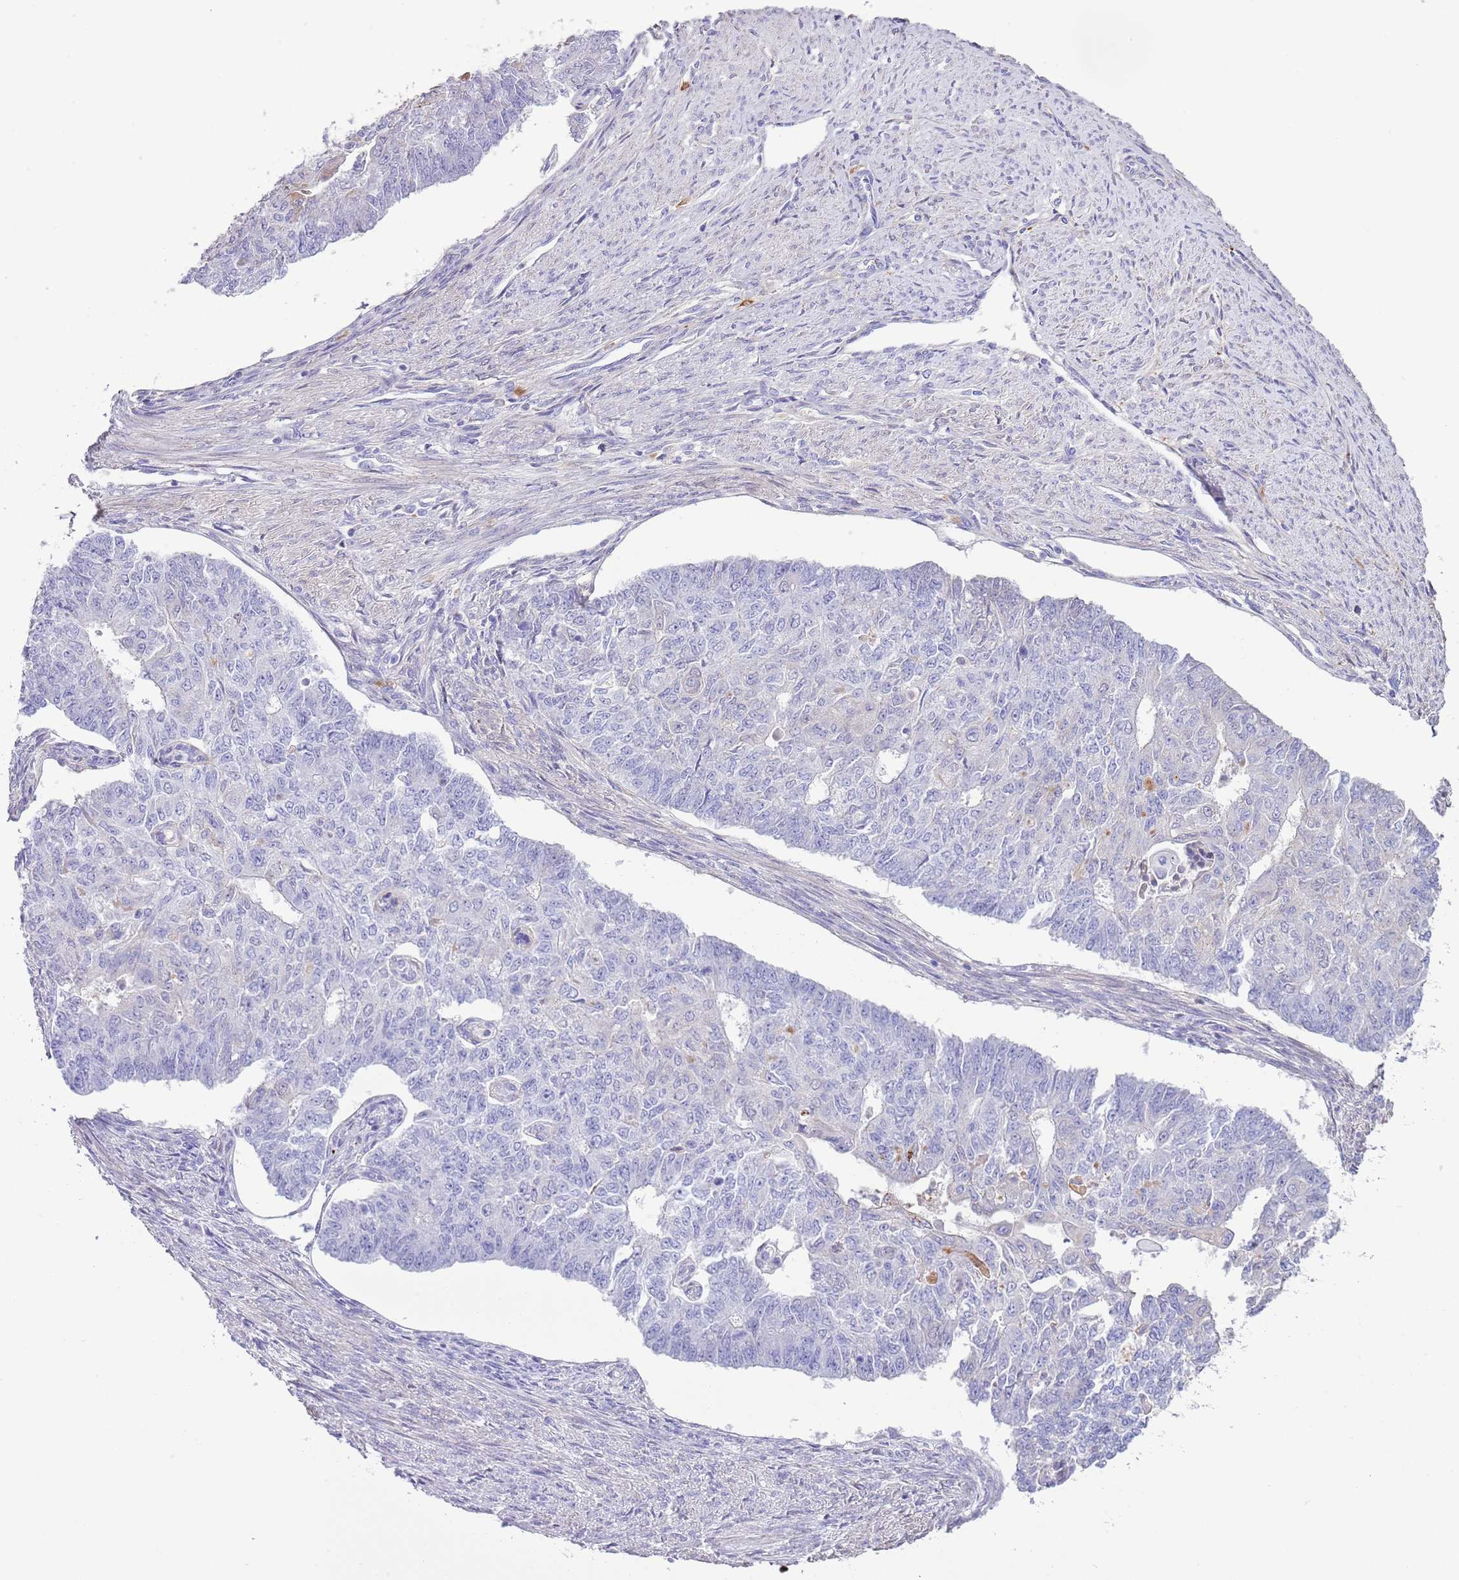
{"staining": {"intensity": "negative", "quantity": "none", "location": "none"}, "tissue": "endometrial cancer", "cell_type": "Tumor cells", "image_type": "cancer", "snomed": [{"axis": "morphology", "description": "Adenocarcinoma, NOS"}, {"axis": "topography", "description": "Endometrium"}], "caption": "Immunohistochemistry of human adenocarcinoma (endometrial) shows no positivity in tumor cells.", "gene": "ABHD17C", "patient": {"sex": "female", "age": 32}}